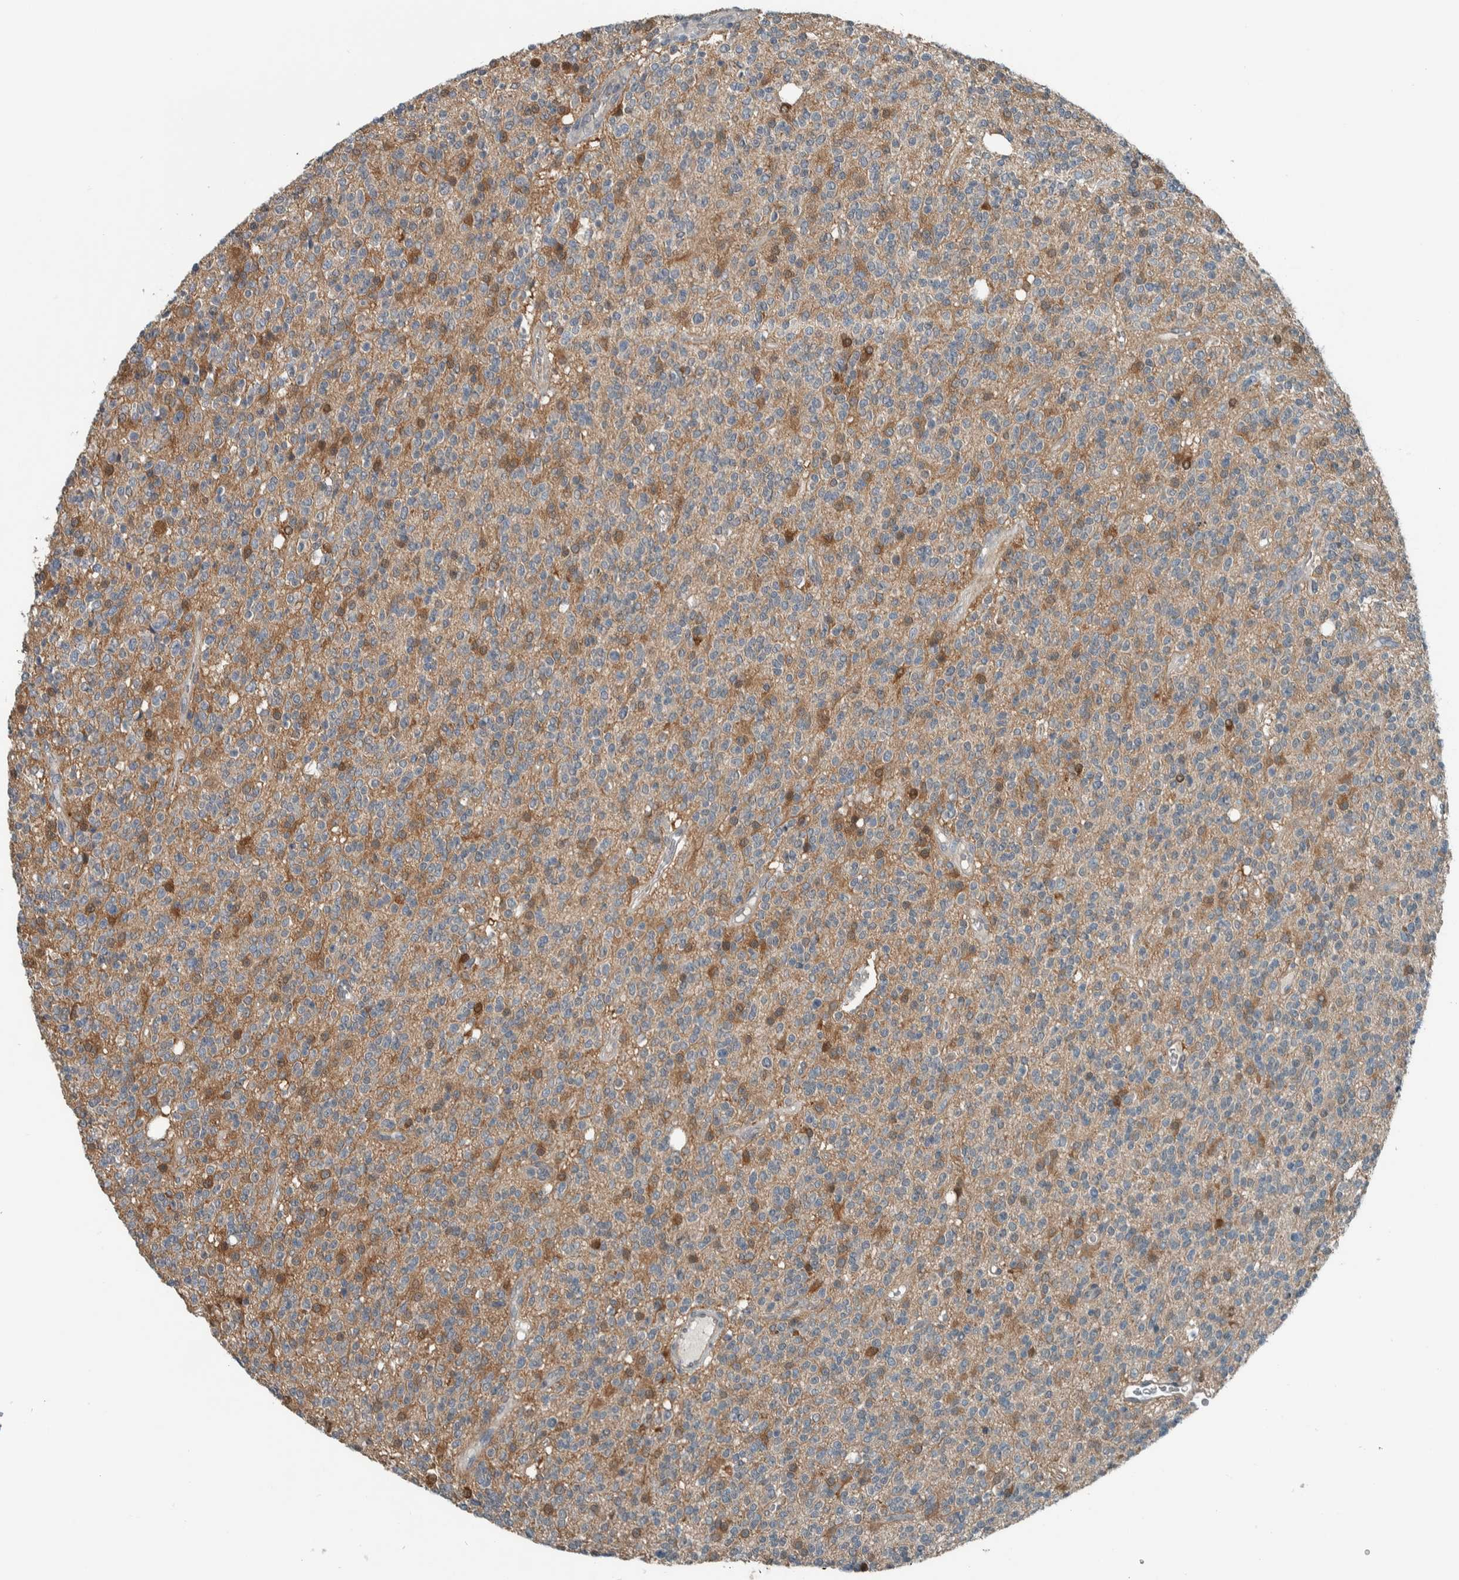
{"staining": {"intensity": "weak", "quantity": "25%-75%", "location": "cytoplasmic/membranous"}, "tissue": "glioma", "cell_type": "Tumor cells", "image_type": "cancer", "snomed": [{"axis": "morphology", "description": "Glioma, malignant, High grade"}, {"axis": "topography", "description": "Brain"}], "caption": "The immunohistochemical stain labels weak cytoplasmic/membranous positivity in tumor cells of high-grade glioma (malignant) tissue.", "gene": "ALAD", "patient": {"sex": "male", "age": 34}}